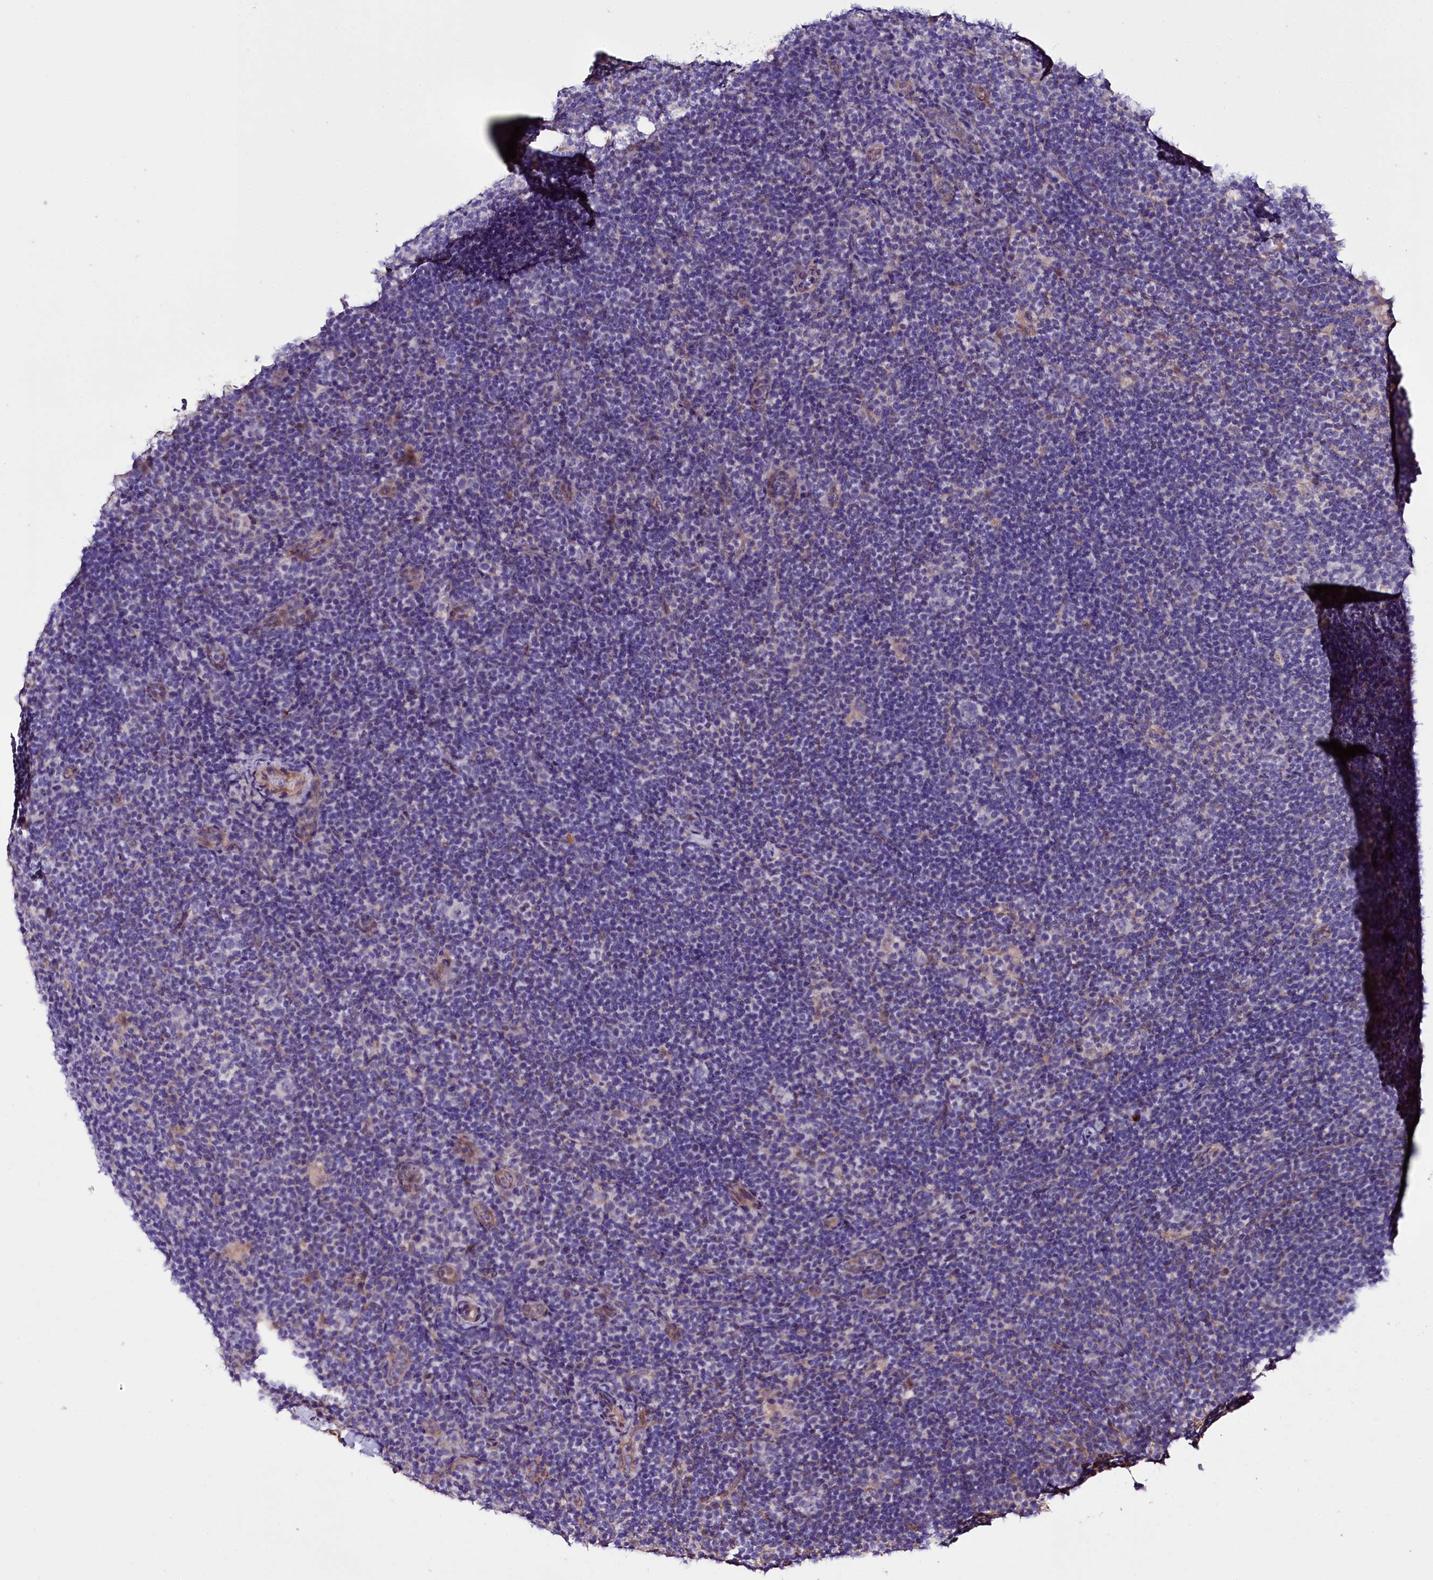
{"staining": {"intensity": "negative", "quantity": "none", "location": "none"}, "tissue": "lymphoma", "cell_type": "Tumor cells", "image_type": "cancer", "snomed": [{"axis": "morphology", "description": "Hodgkin's disease, NOS"}, {"axis": "topography", "description": "Lymph node"}], "caption": "Immunohistochemistry photomicrograph of neoplastic tissue: Hodgkin's disease stained with DAB (3,3'-diaminobenzidine) reveals no significant protein expression in tumor cells. The staining is performed using DAB brown chromogen with nuclei counter-stained in using hematoxylin.", "gene": "SLC7A1", "patient": {"sex": "female", "age": 57}}